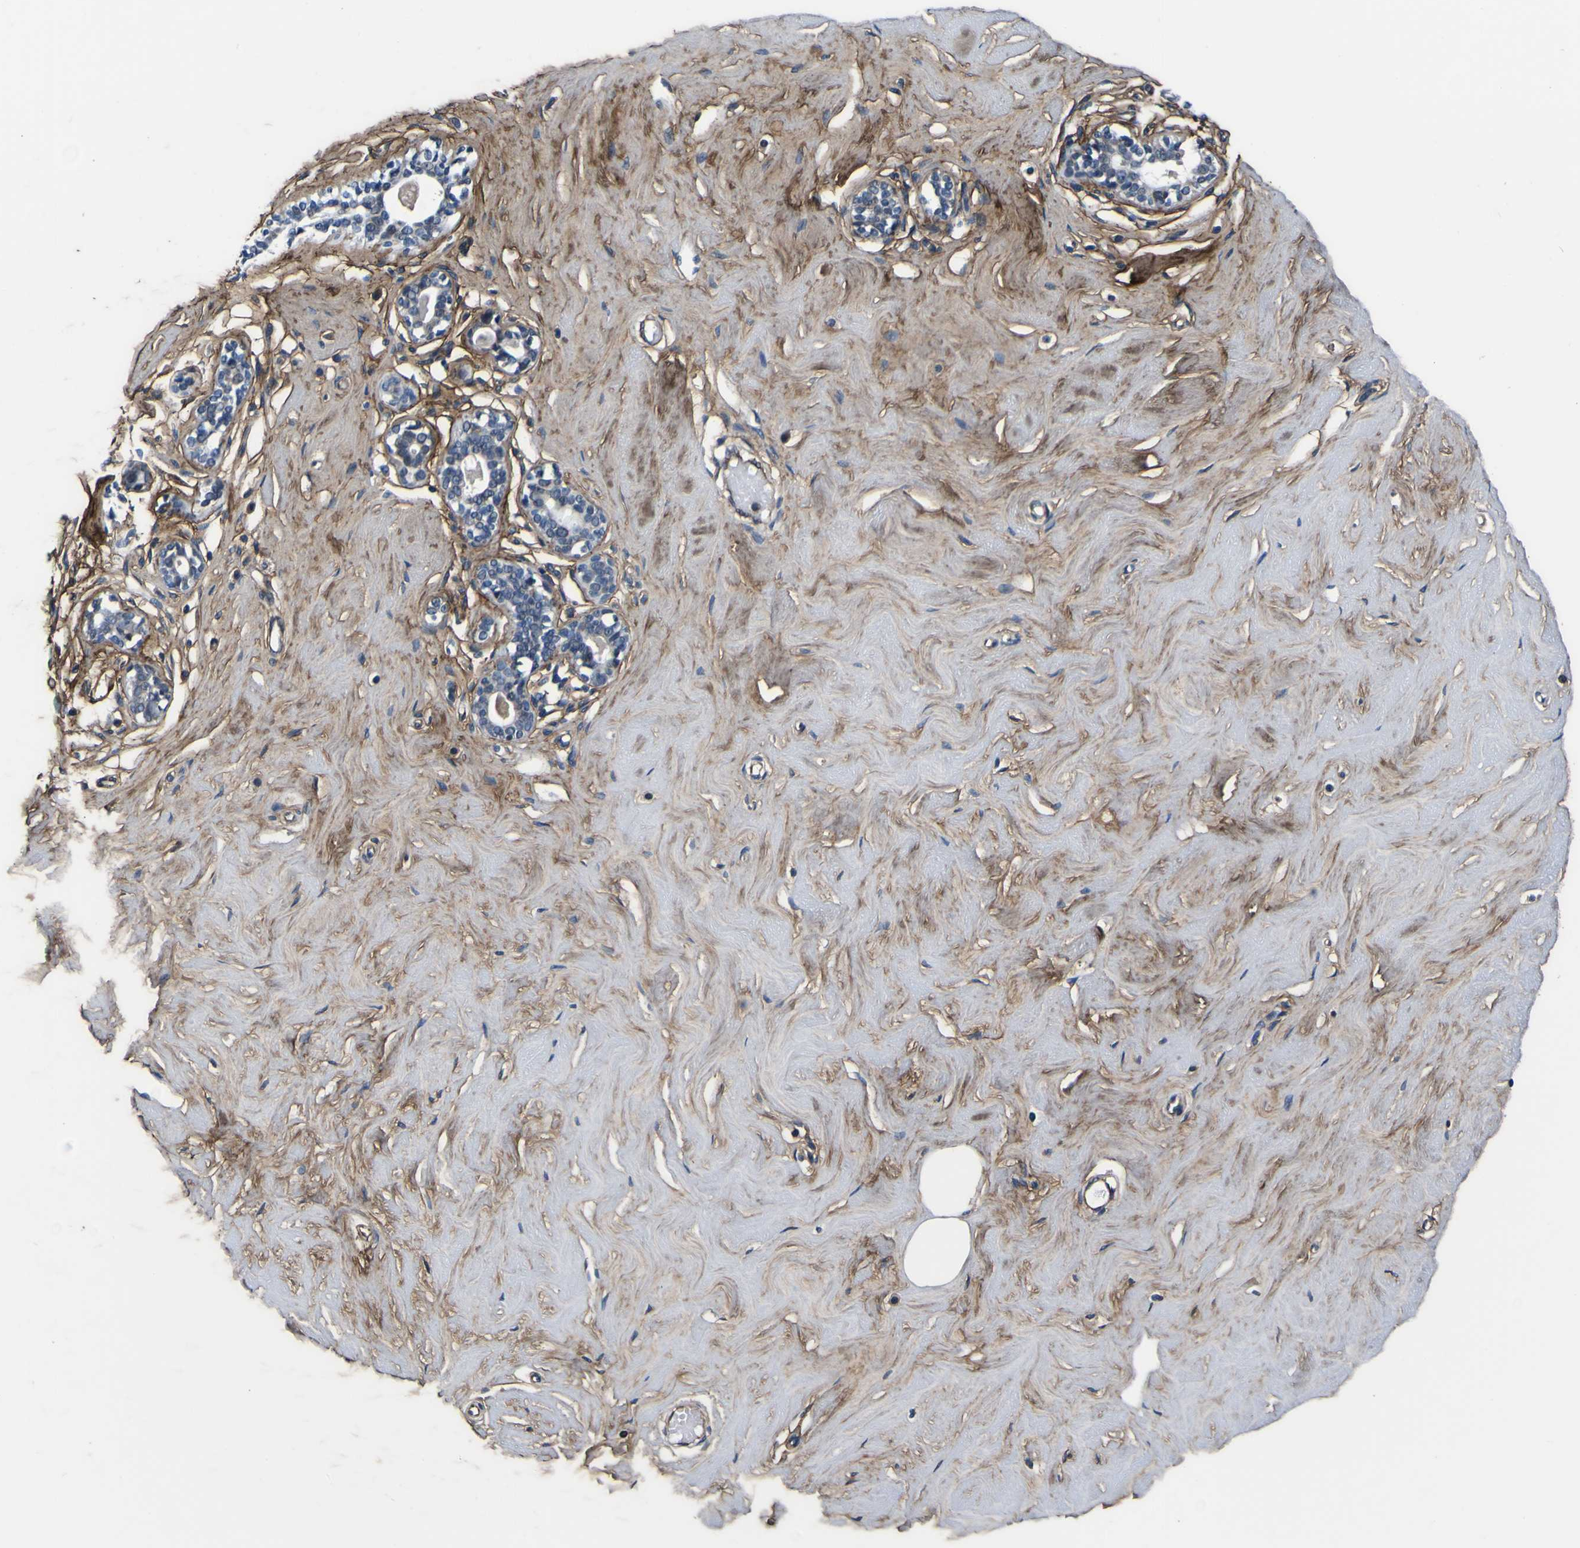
{"staining": {"intensity": "strong", "quantity": "25%-75%", "location": "cytoplasmic/membranous"}, "tissue": "breast", "cell_type": "Adipocytes", "image_type": "normal", "snomed": [{"axis": "morphology", "description": "Normal tissue, NOS"}, {"axis": "topography", "description": "Breast"}], "caption": "This is a micrograph of immunohistochemistry staining of normal breast, which shows strong expression in the cytoplasmic/membranous of adipocytes.", "gene": "POSTN", "patient": {"sex": "female", "age": 23}}